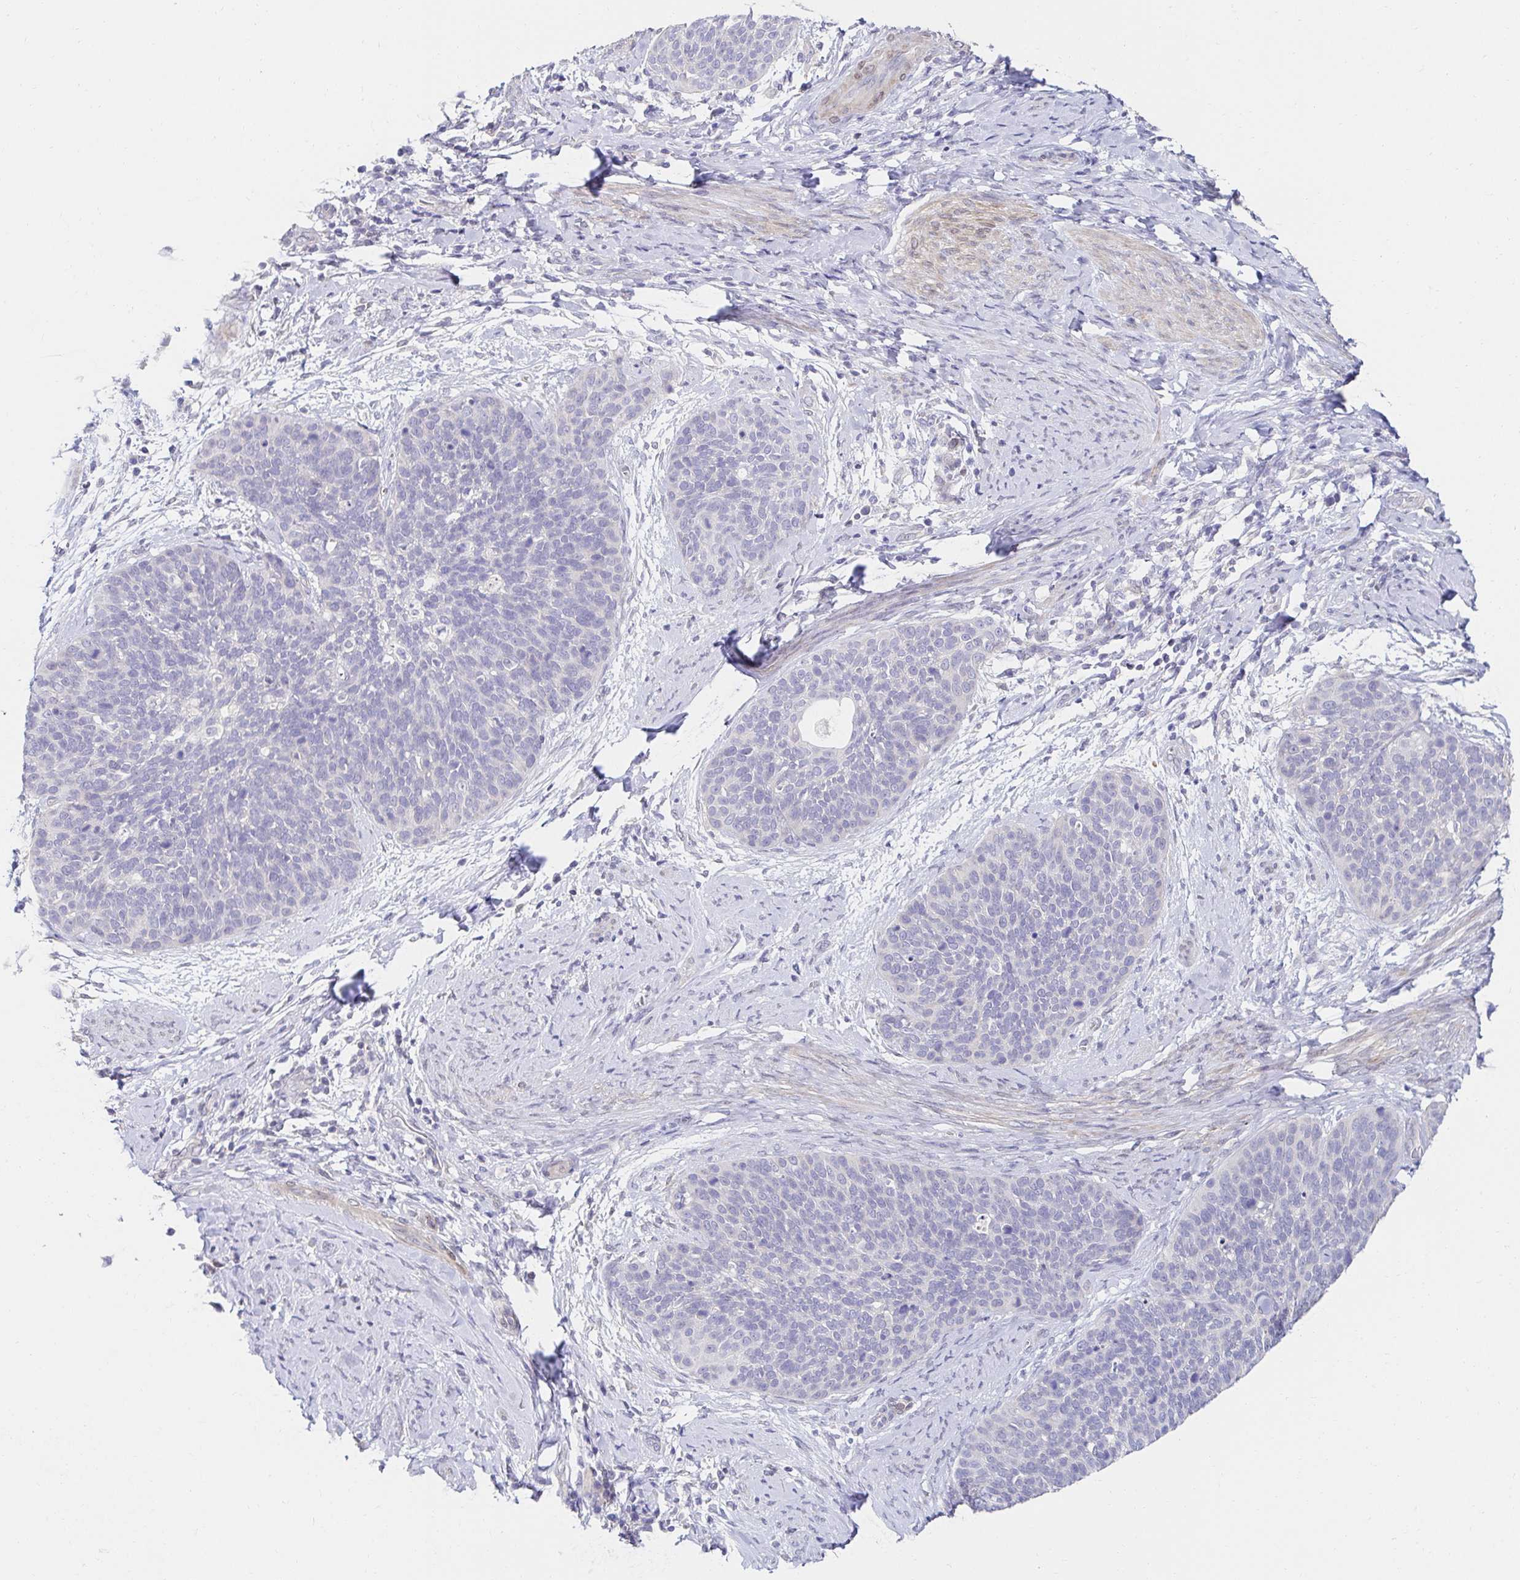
{"staining": {"intensity": "negative", "quantity": "none", "location": "none"}, "tissue": "cervical cancer", "cell_type": "Tumor cells", "image_type": "cancer", "snomed": [{"axis": "morphology", "description": "Squamous cell carcinoma, NOS"}, {"axis": "topography", "description": "Cervix"}], "caption": "A micrograph of cervical cancer (squamous cell carcinoma) stained for a protein reveals no brown staining in tumor cells. (DAB (3,3'-diaminobenzidine) immunohistochemistry (IHC) visualized using brightfield microscopy, high magnification).", "gene": "AKAP14", "patient": {"sex": "female", "age": 69}}